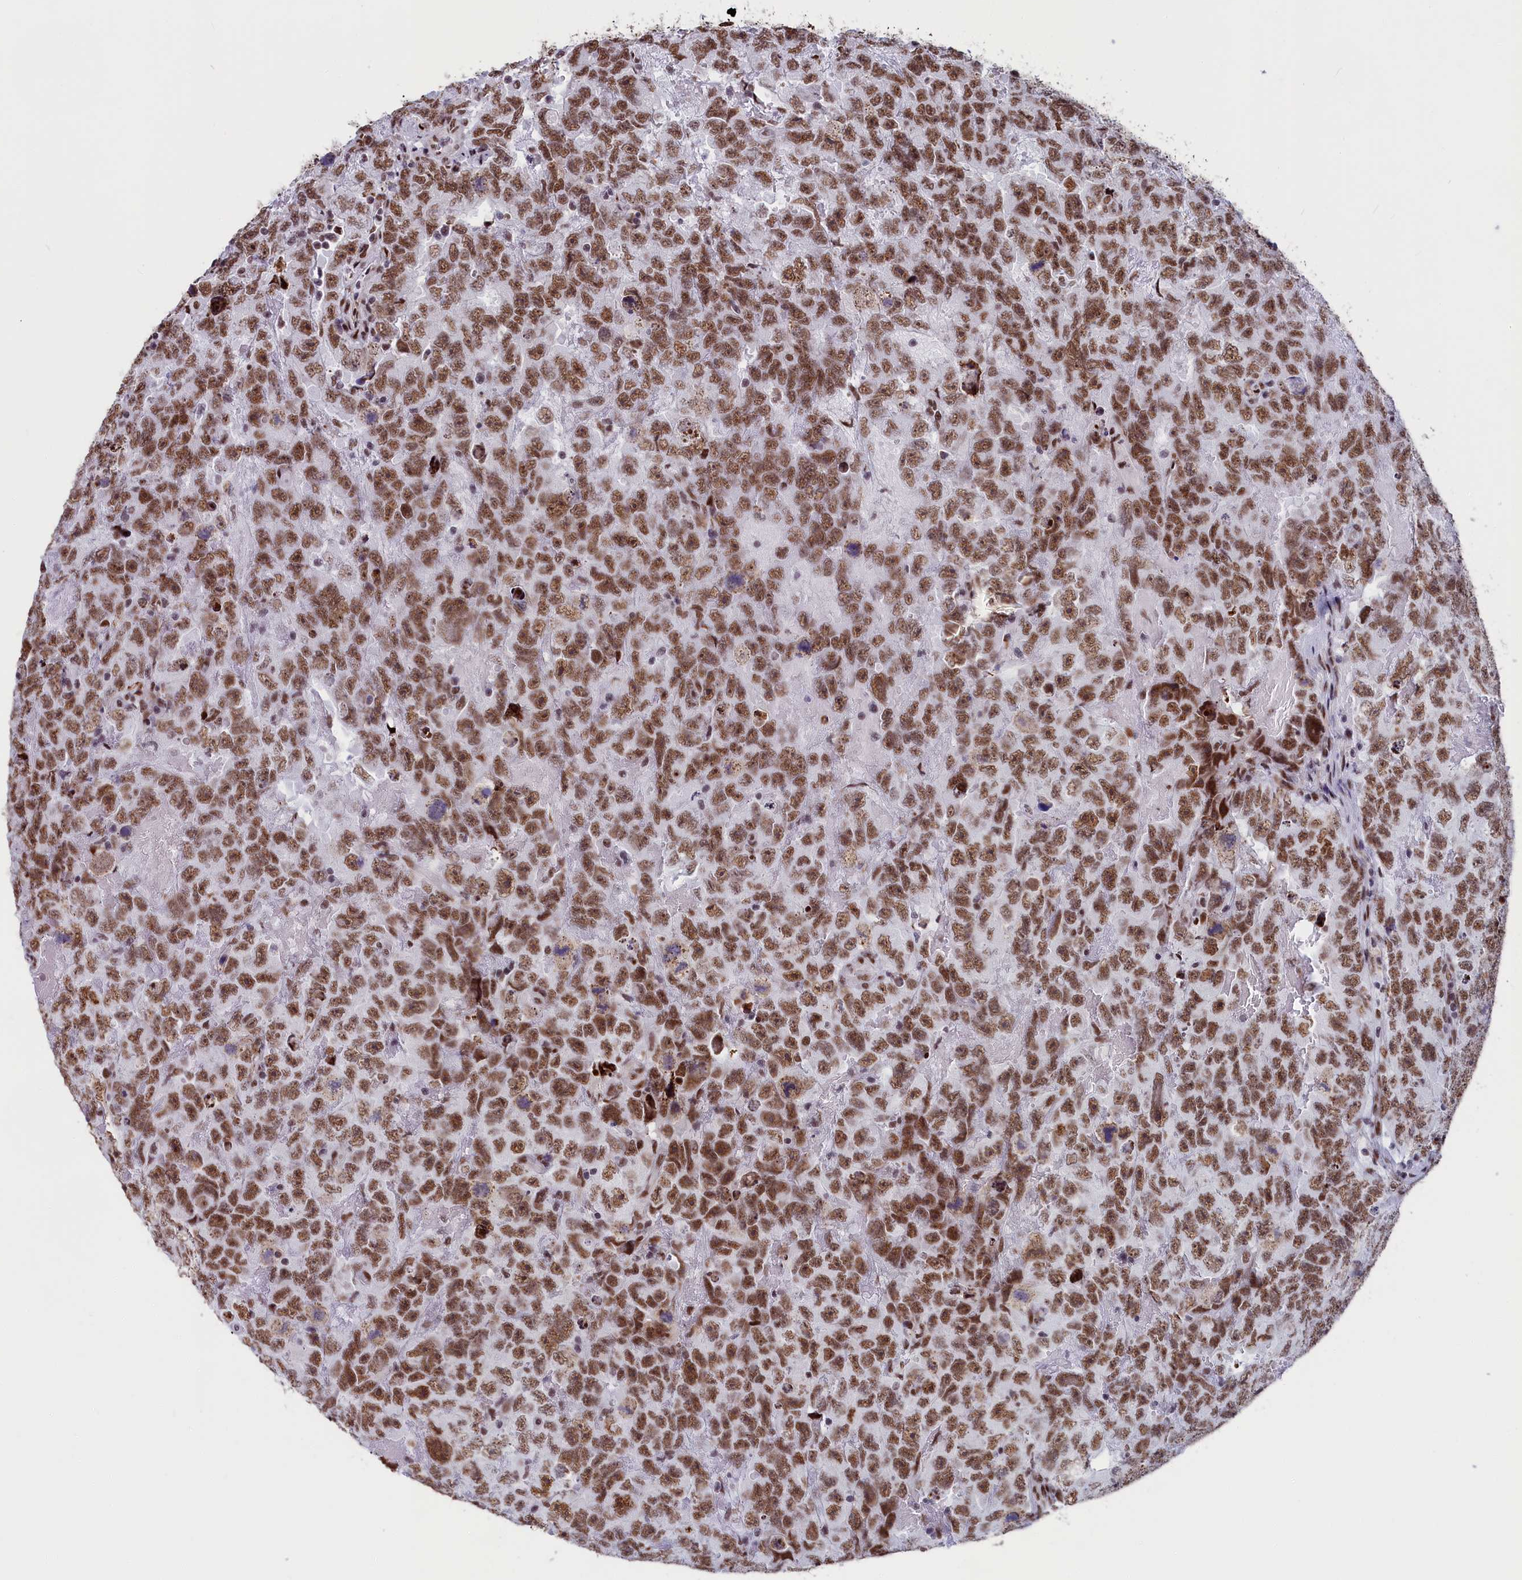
{"staining": {"intensity": "moderate", "quantity": ">75%", "location": "nuclear"}, "tissue": "testis cancer", "cell_type": "Tumor cells", "image_type": "cancer", "snomed": [{"axis": "morphology", "description": "Carcinoma, Embryonal, NOS"}, {"axis": "topography", "description": "Testis"}], "caption": "Tumor cells demonstrate moderate nuclear positivity in approximately >75% of cells in testis cancer (embryonal carcinoma). (IHC, brightfield microscopy, high magnification).", "gene": "SNRNP70", "patient": {"sex": "male", "age": 45}}